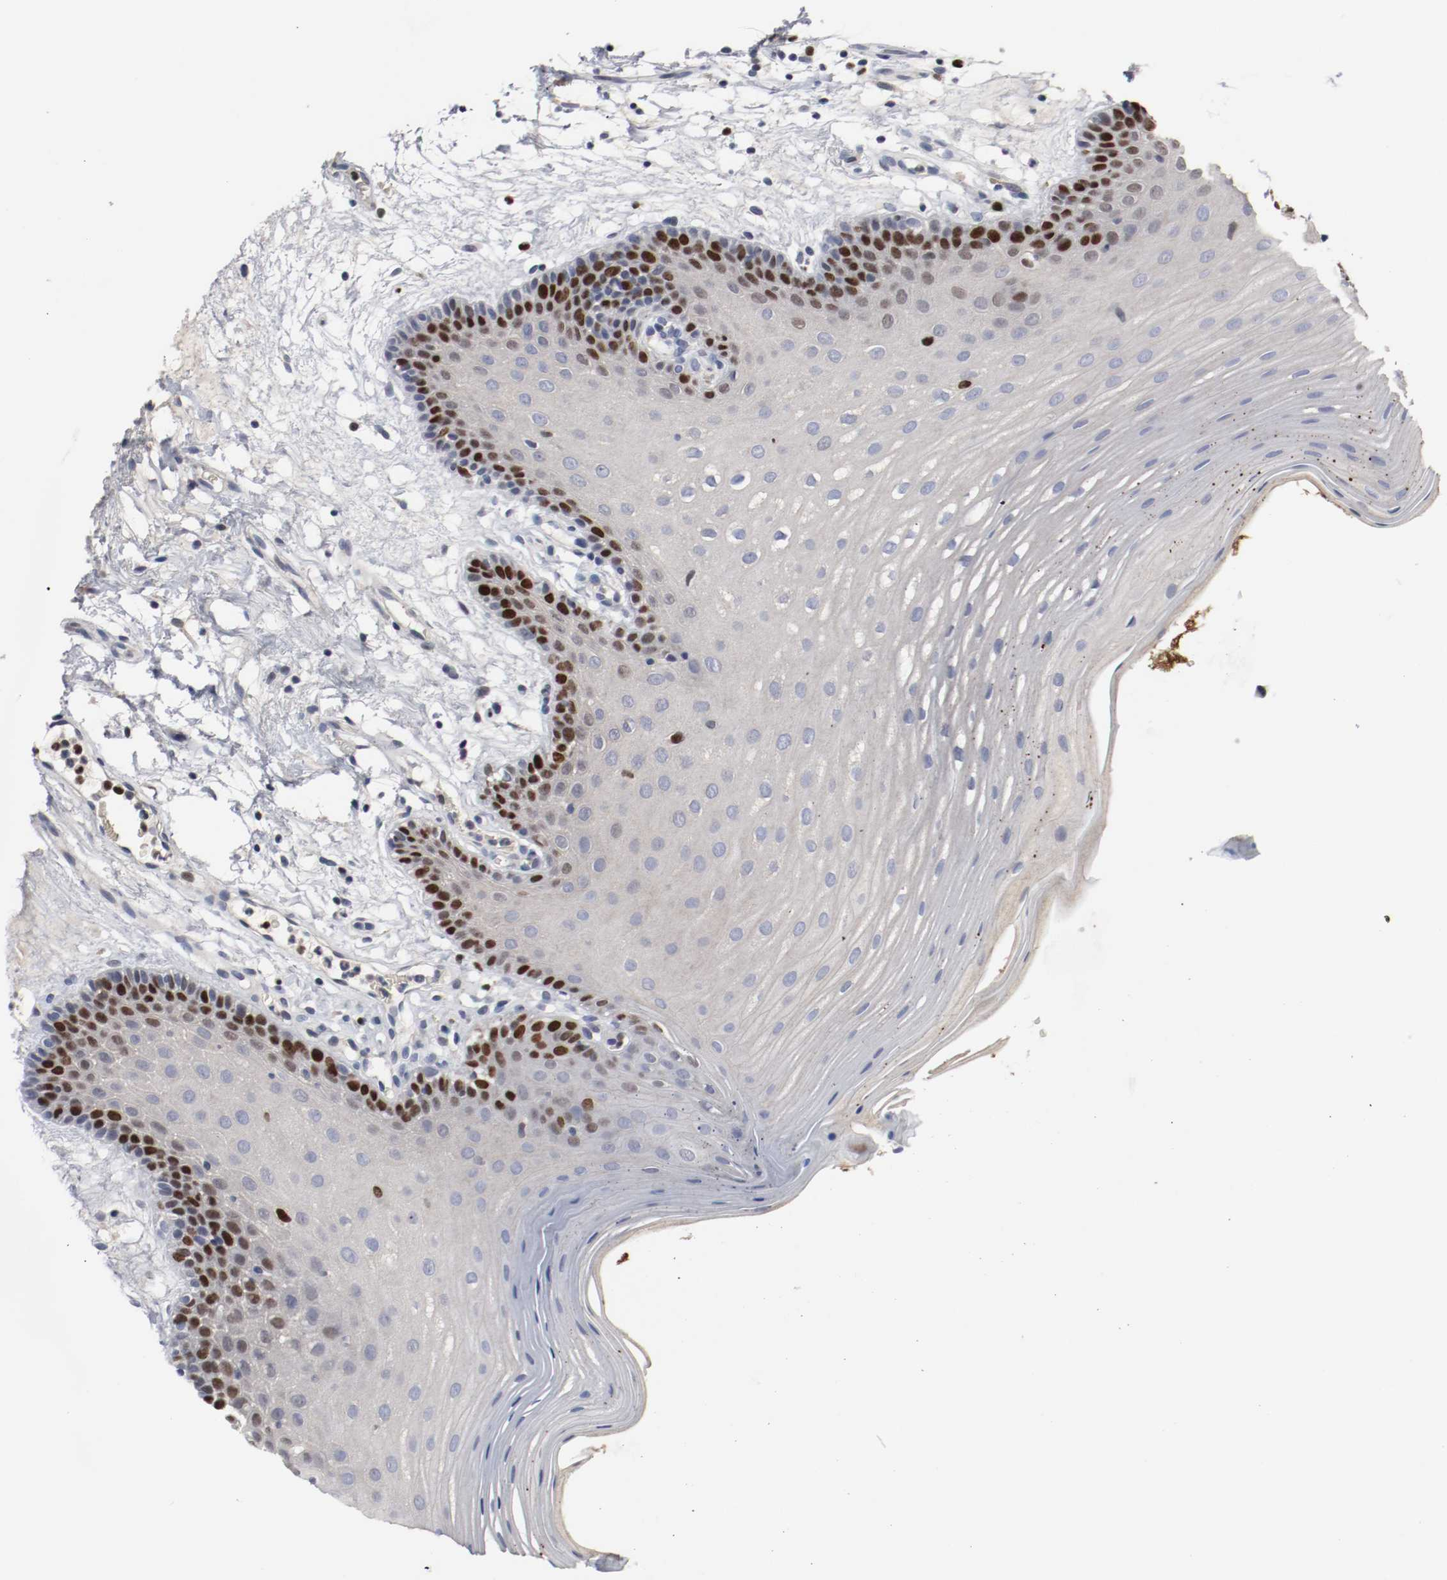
{"staining": {"intensity": "strong", "quantity": "25%-75%", "location": "nuclear"}, "tissue": "oral mucosa", "cell_type": "Squamous epithelial cells", "image_type": "normal", "snomed": [{"axis": "morphology", "description": "Normal tissue, NOS"}, {"axis": "morphology", "description": "Squamous cell carcinoma, NOS"}, {"axis": "topography", "description": "Skeletal muscle"}, {"axis": "topography", "description": "Oral tissue"}, {"axis": "topography", "description": "Head-Neck"}], "caption": "This image shows immunohistochemistry (IHC) staining of unremarkable human oral mucosa, with high strong nuclear expression in approximately 25%-75% of squamous epithelial cells.", "gene": "MCM6", "patient": {"sex": "male", "age": 71}}